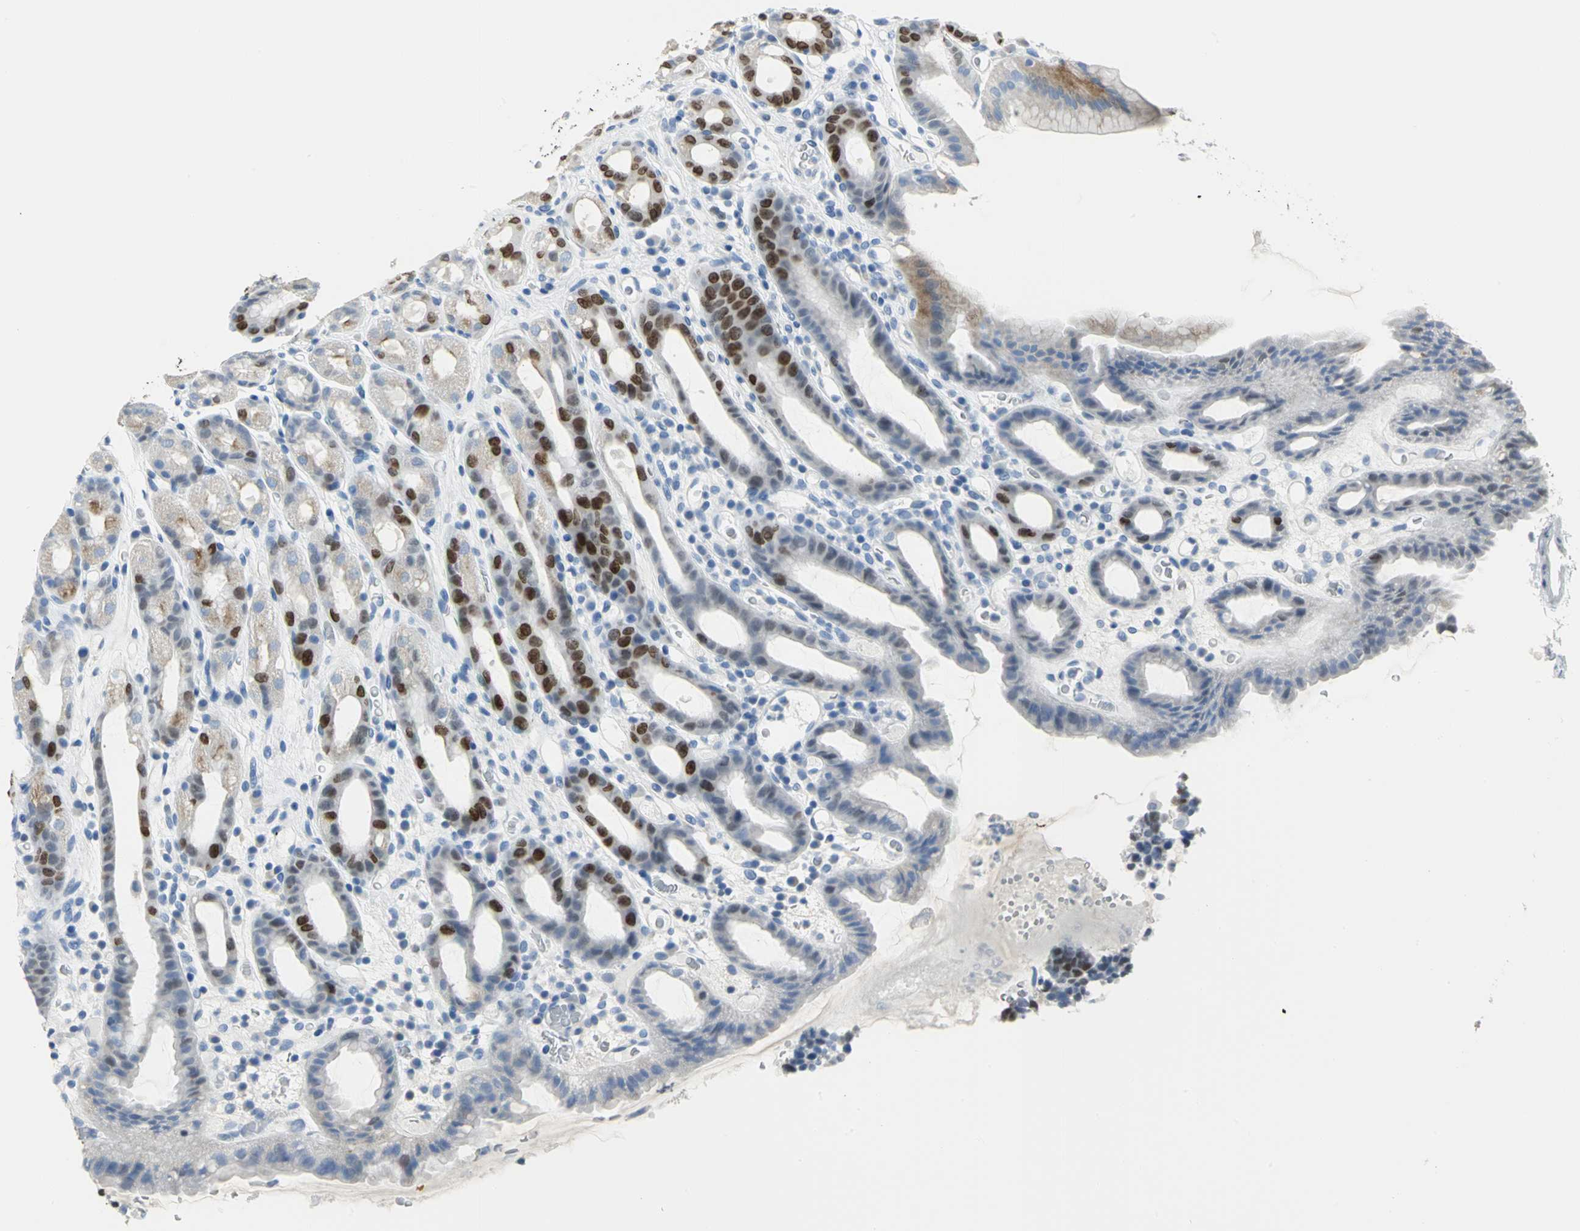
{"staining": {"intensity": "strong", "quantity": "<25%", "location": "nuclear"}, "tissue": "stomach", "cell_type": "Glandular cells", "image_type": "normal", "snomed": [{"axis": "morphology", "description": "Normal tissue, NOS"}, {"axis": "topography", "description": "Stomach, upper"}], "caption": "Protein expression analysis of normal stomach exhibits strong nuclear expression in approximately <25% of glandular cells.", "gene": "MCM3", "patient": {"sex": "male", "age": 68}}